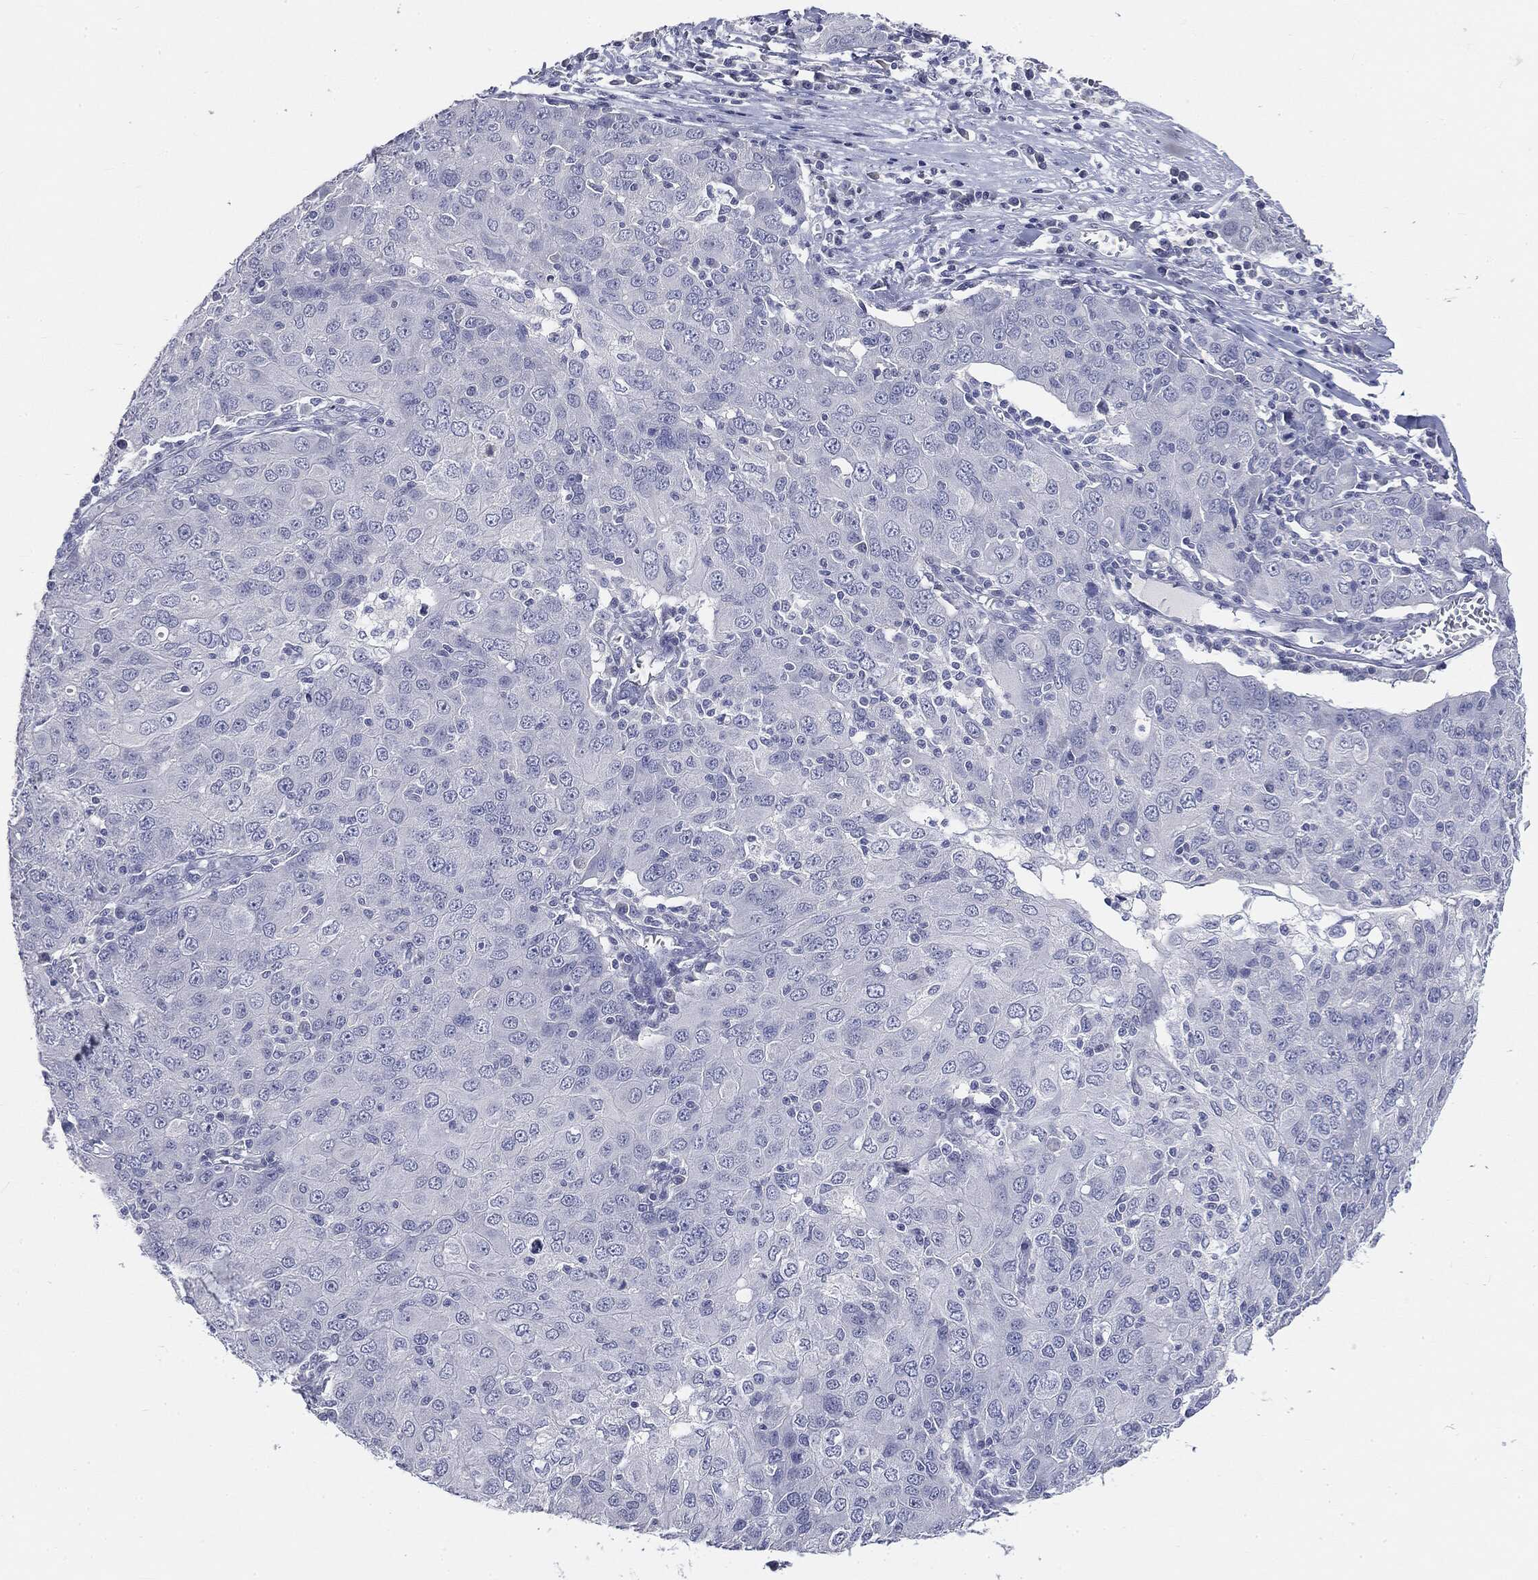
{"staining": {"intensity": "negative", "quantity": "none", "location": "none"}, "tissue": "ovarian cancer", "cell_type": "Tumor cells", "image_type": "cancer", "snomed": [{"axis": "morphology", "description": "Carcinoma, endometroid"}, {"axis": "topography", "description": "Ovary"}], "caption": "Protein analysis of endometroid carcinoma (ovarian) exhibits no significant staining in tumor cells. Nuclei are stained in blue.", "gene": "CGB1", "patient": {"sex": "female", "age": 50}}